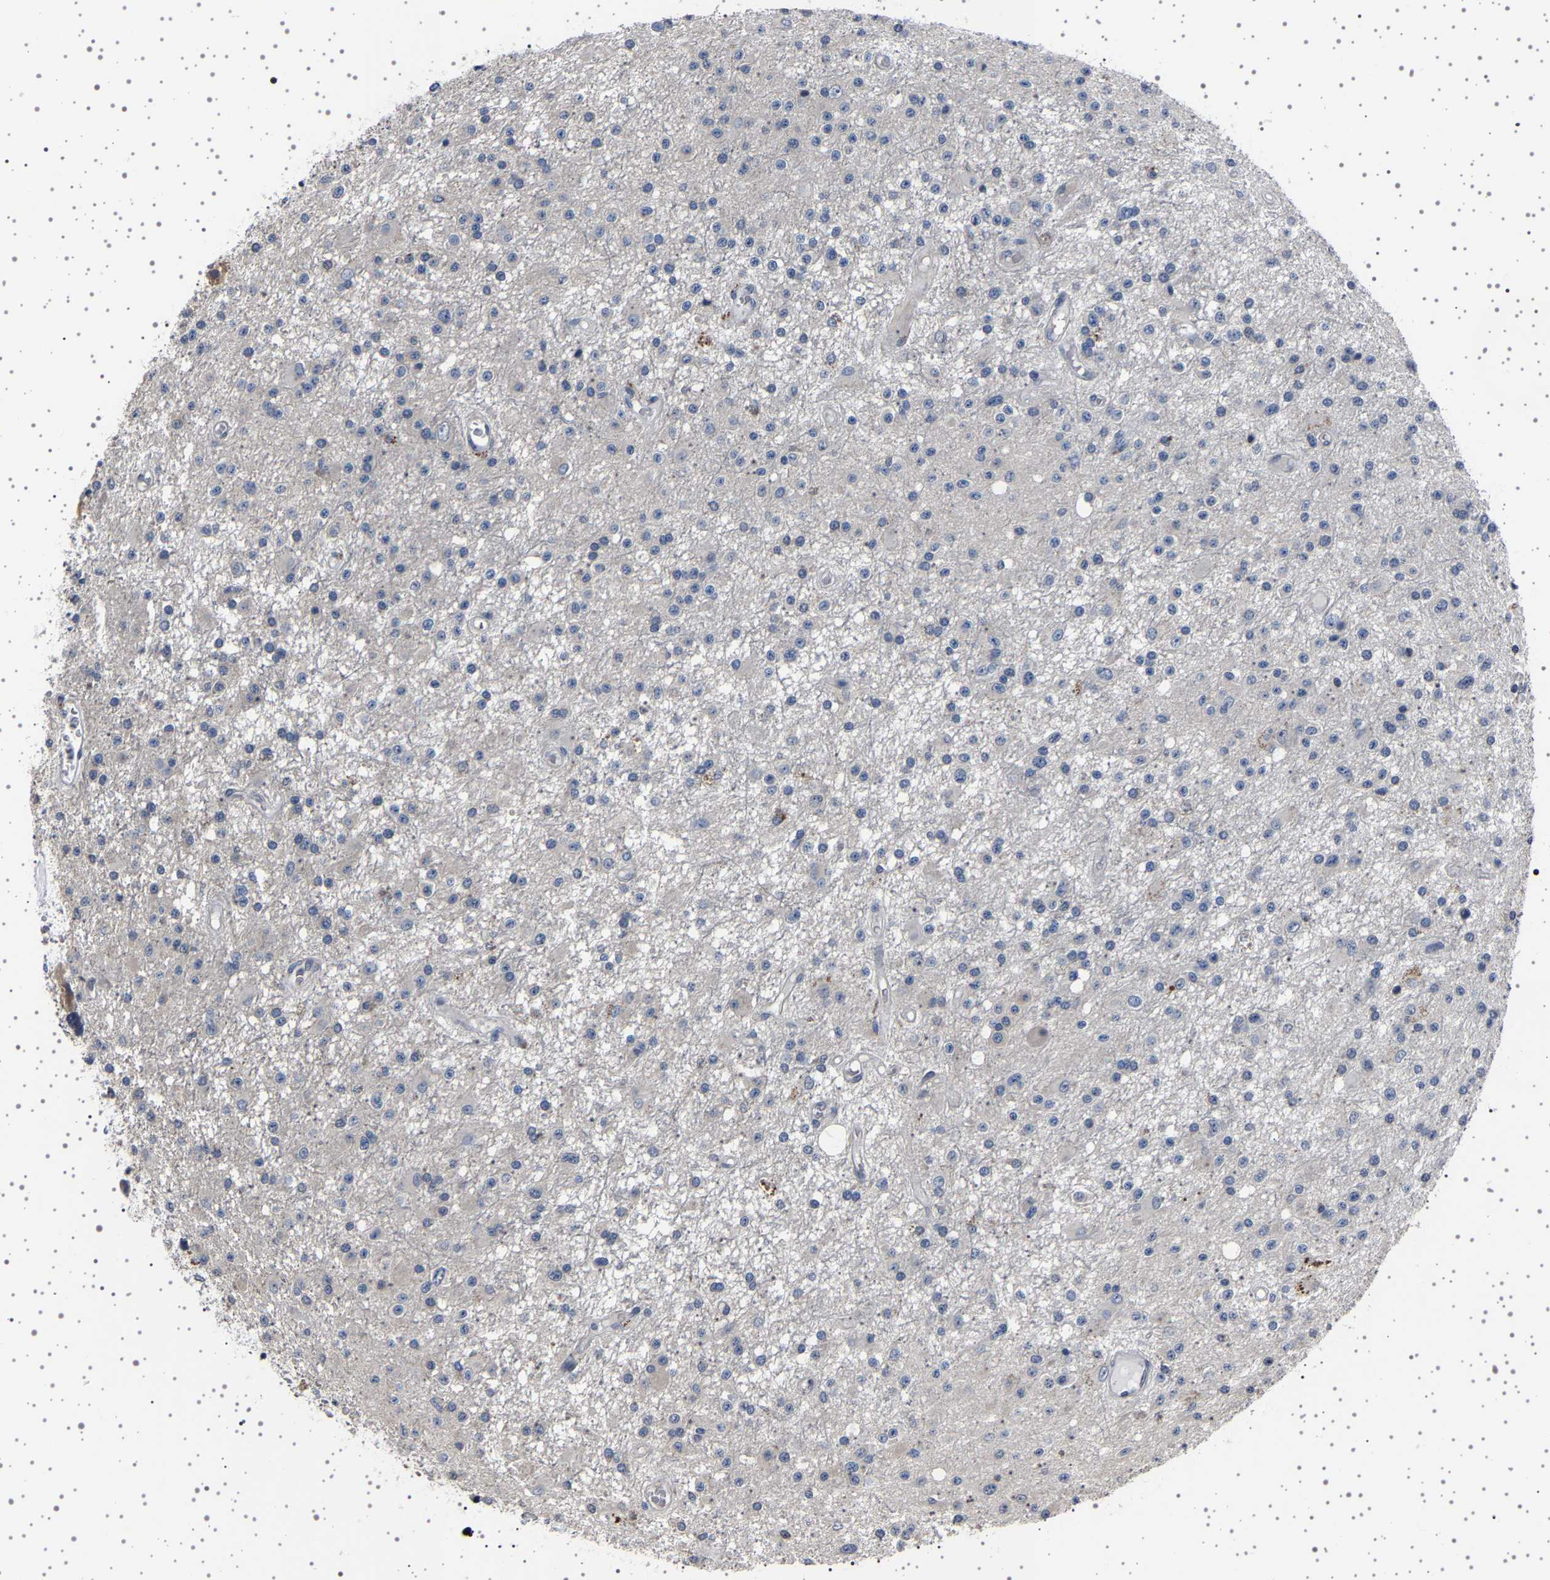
{"staining": {"intensity": "weak", "quantity": ">75%", "location": "cytoplasmic/membranous"}, "tissue": "glioma", "cell_type": "Tumor cells", "image_type": "cancer", "snomed": [{"axis": "morphology", "description": "Glioma, malignant, Low grade"}, {"axis": "topography", "description": "Brain"}], "caption": "Immunohistochemistry of glioma reveals low levels of weak cytoplasmic/membranous positivity in approximately >75% of tumor cells.", "gene": "IL10RB", "patient": {"sex": "male", "age": 58}}